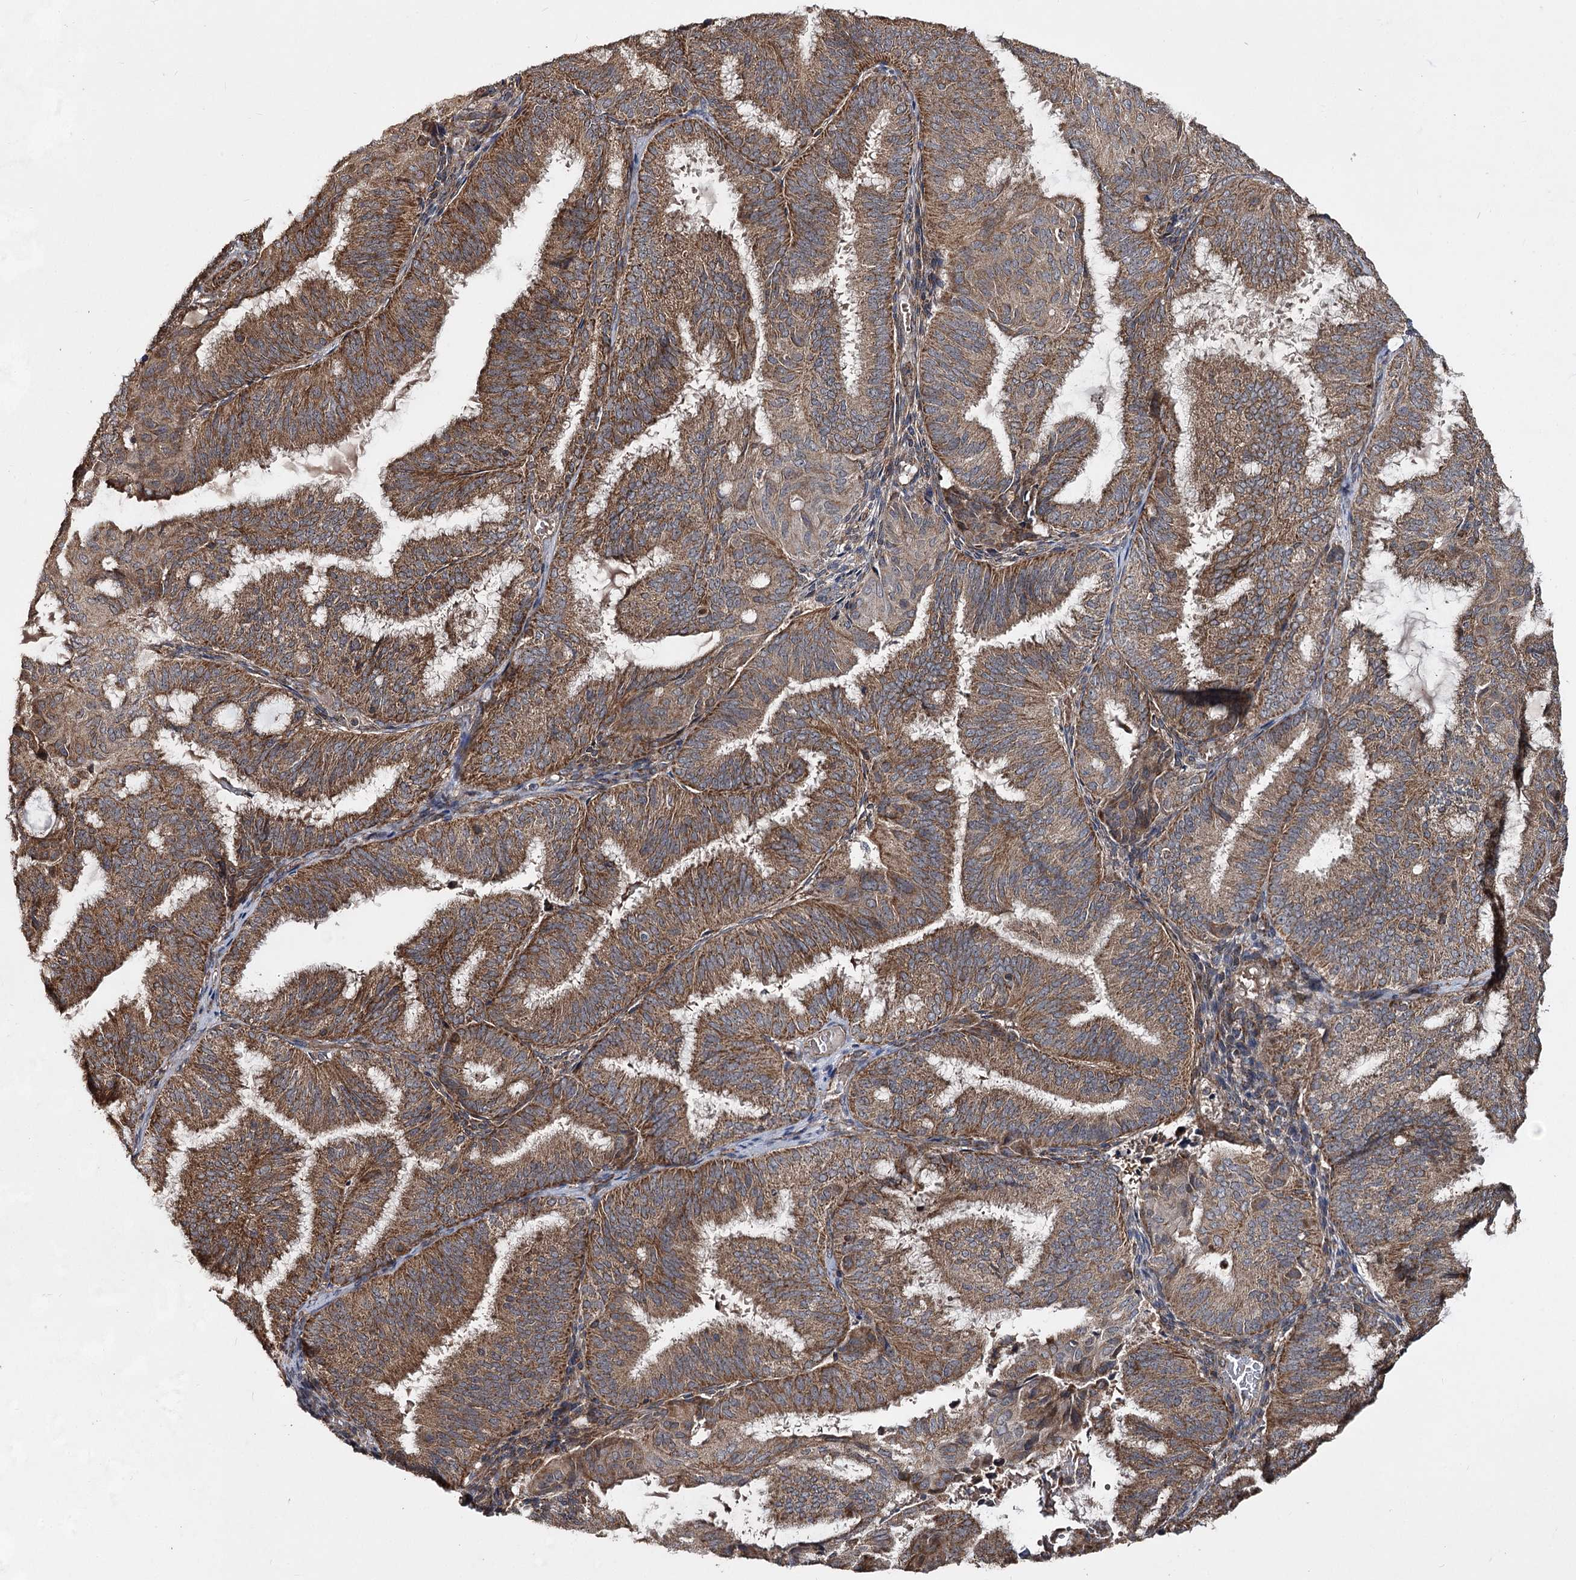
{"staining": {"intensity": "moderate", "quantity": ">75%", "location": "cytoplasmic/membranous"}, "tissue": "endometrial cancer", "cell_type": "Tumor cells", "image_type": "cancer", "snomed": [{"axis": "morphology", "description": "Adenocarcinoma, NOS"}, {"axis": "topography", "description": "Endometrium"}], "caption": "Tumor cells show medium levels of moderate cytoplasmic/membranous expression in approximately >75% of cells in human endometrial adenocarcinoma.", "gene": "MINDY3", "patient": {"sex": "female", "age": 49}}